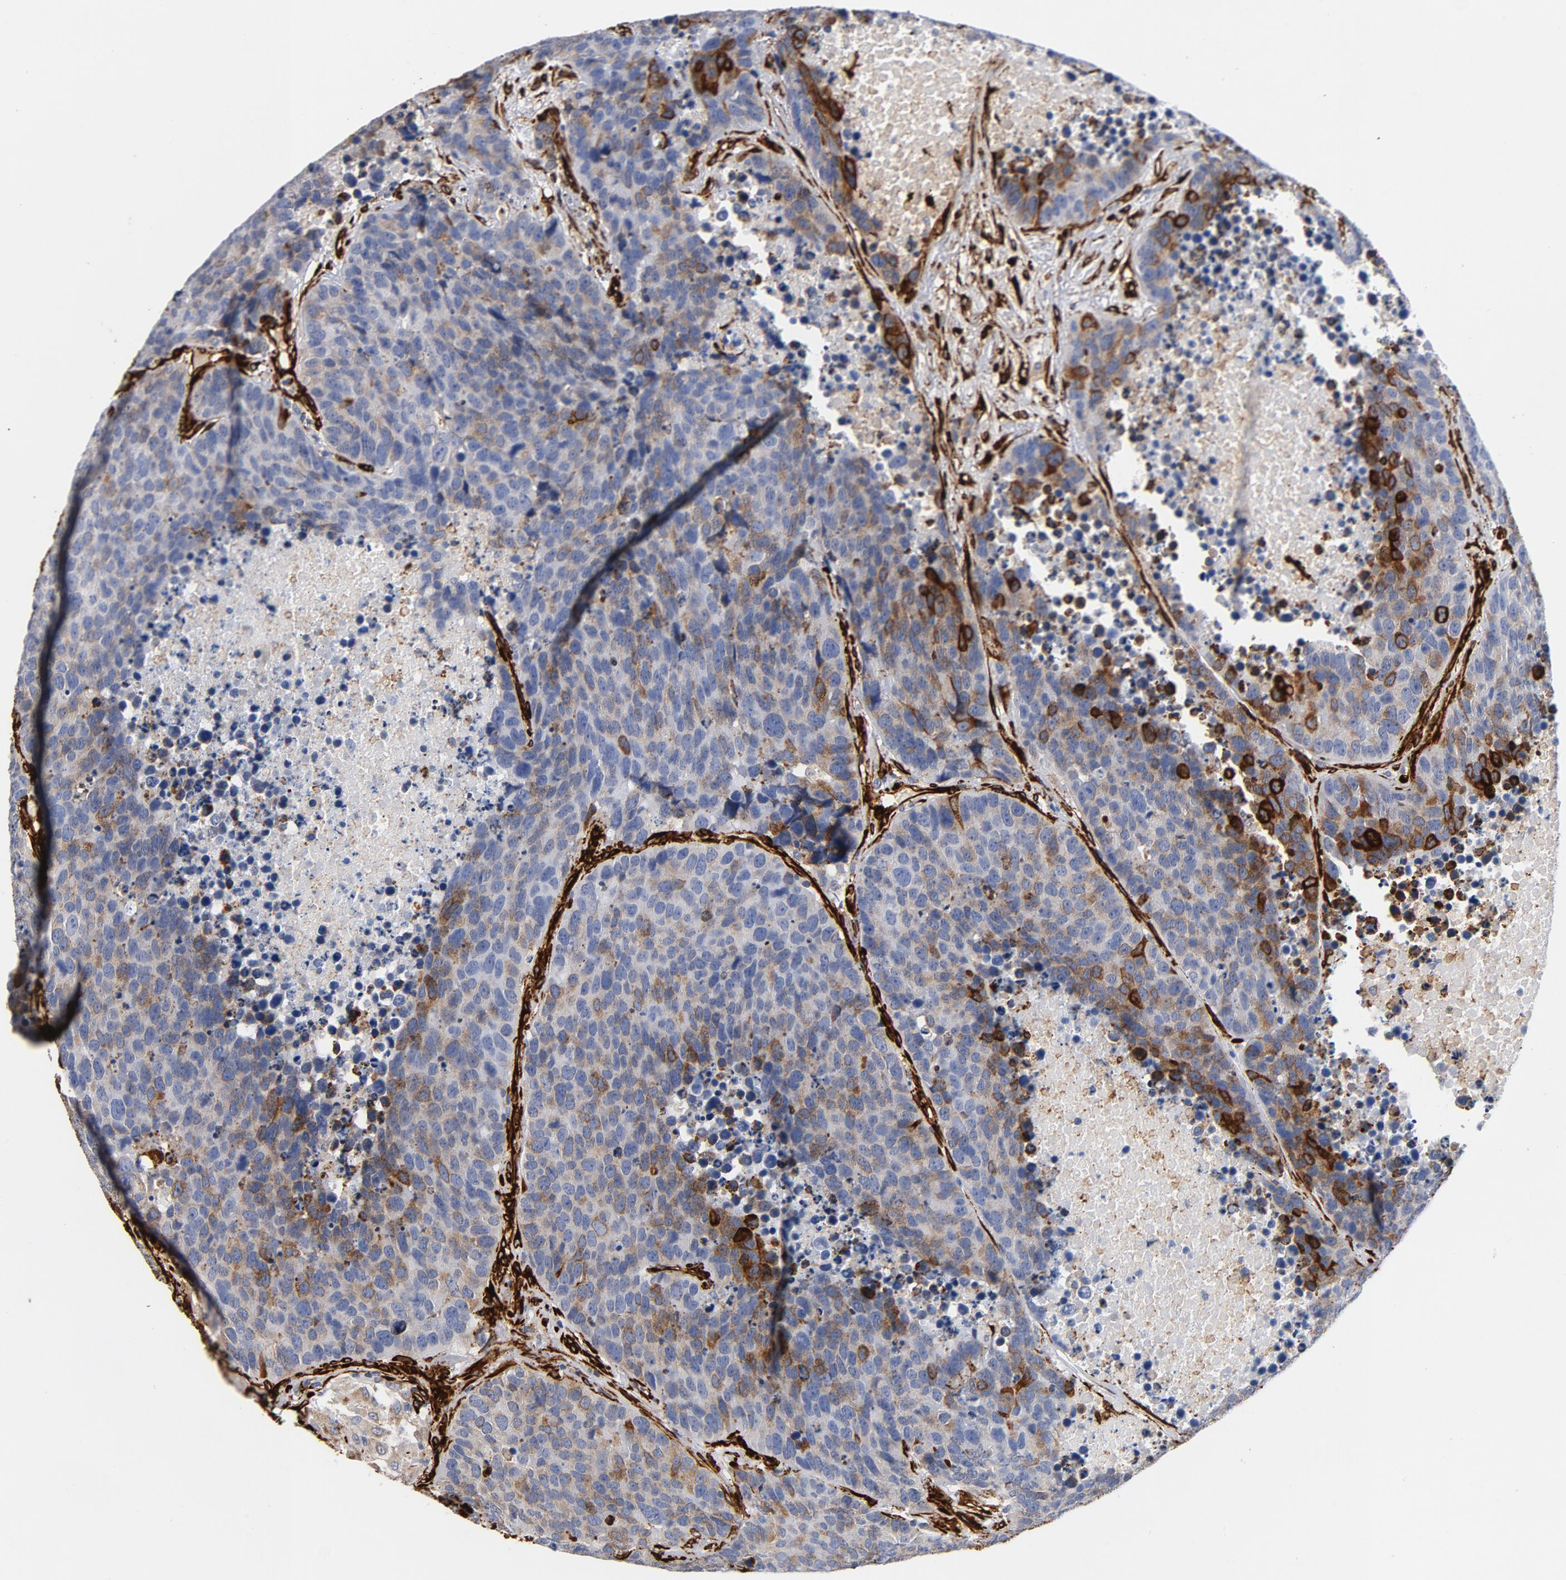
{"staining": {"intensity": "weak", "quantity": "25%-75%", "location": "cytoplasmic/membranous"}, "tissue": "carcinoid", "cell_type": "Tumor cells", "image_type": "cancer", "snomed": [{"axis": "morphology", "description": "Carcinoid, malignant, NOS"}, {"axis": "topography", "description": "Lung"}], "caption": "This image displays immunohistochemistry (IHC) staining of malignant carcinoid, with low weak cytoplasmic/membranous staining in about 25%-75% of tumor cells.", "gene": "SERPINH1", "patient": {"sex": "male", "age": 60}}